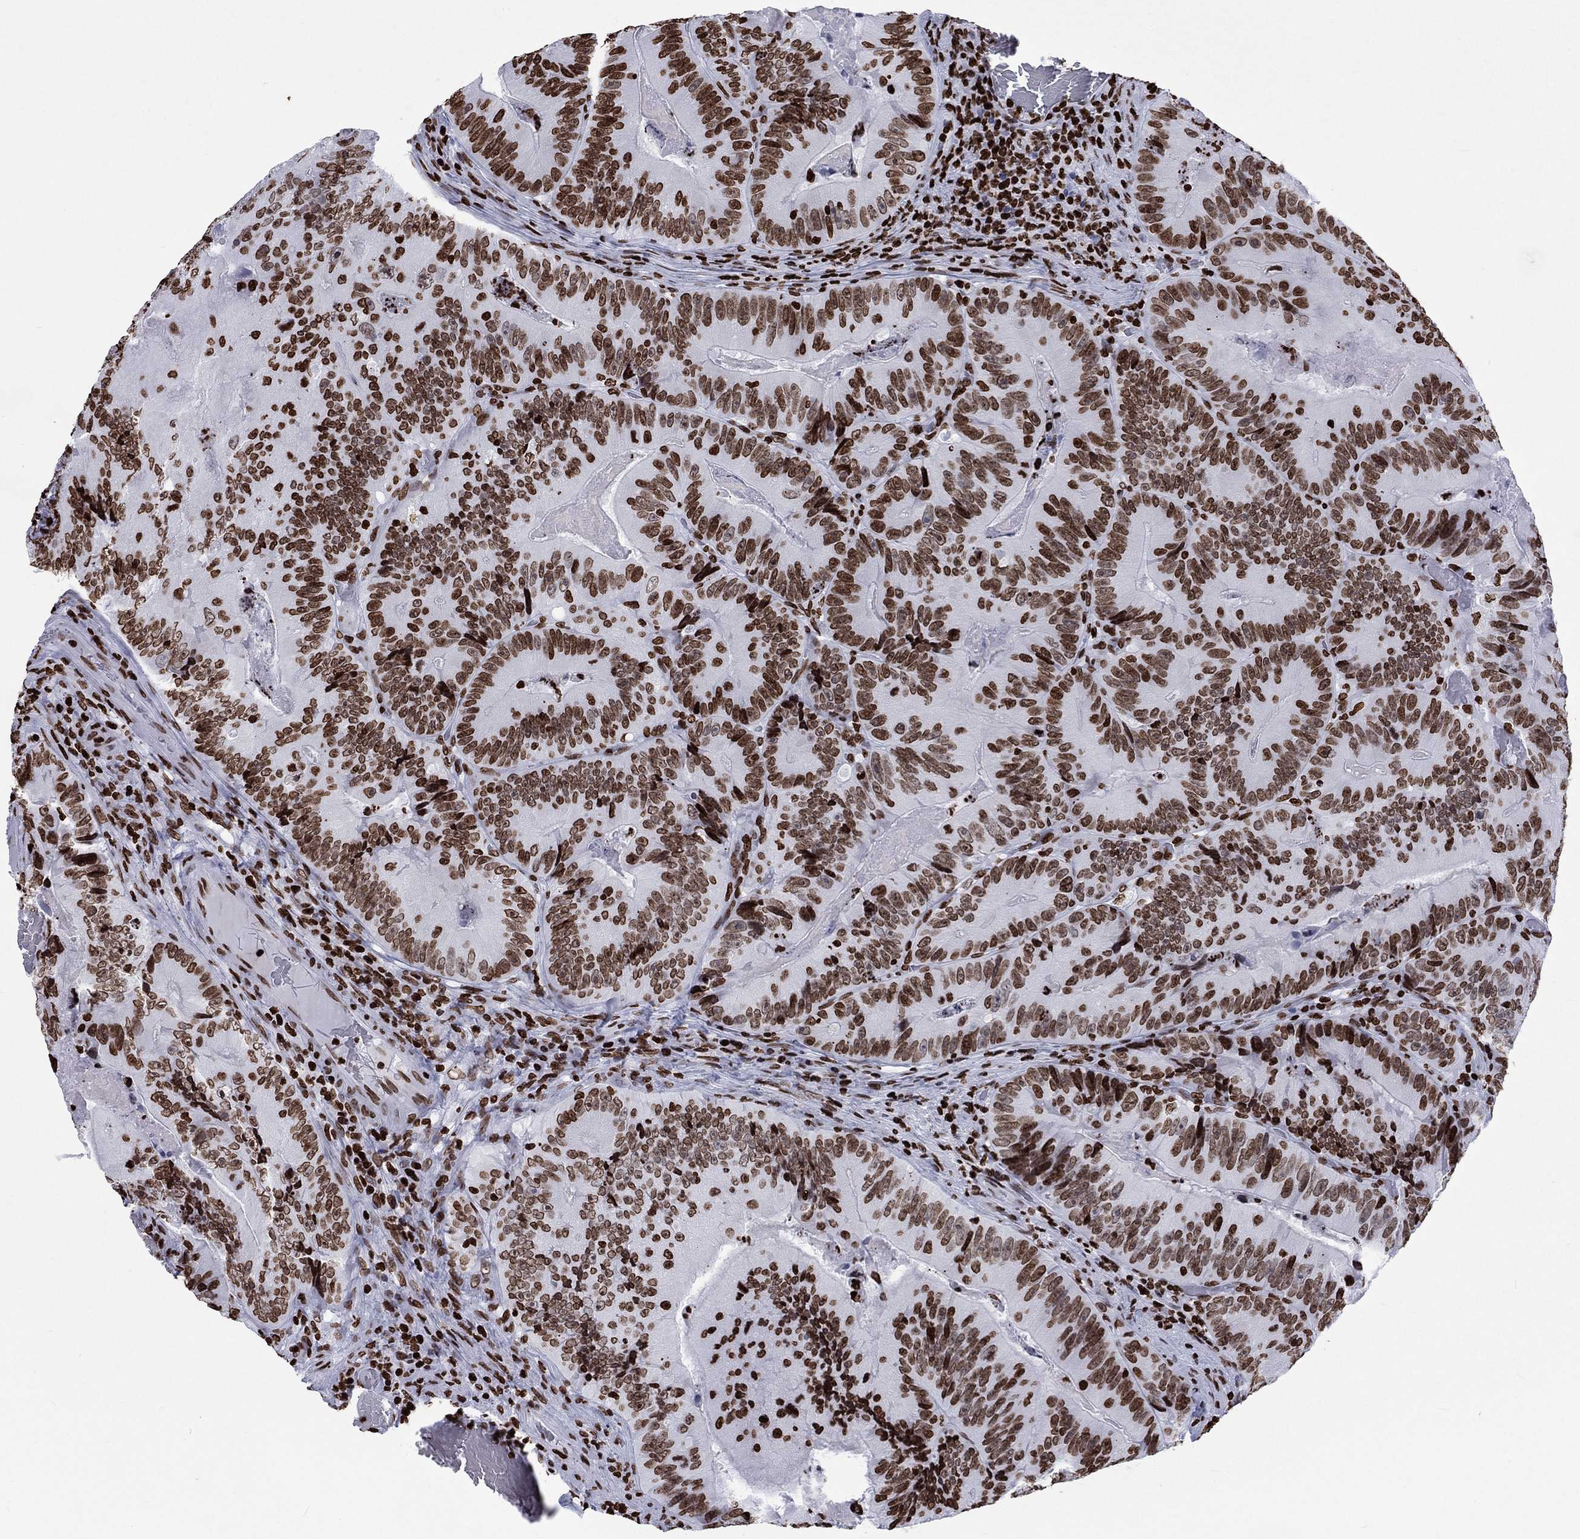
{"staining": {"intensity": "moderate", "quantity": ">75%", "location": "nuclear"}, "tissue": "colorectal cancer", "cell_type": "Tumor cells", "image_type": "cancer", "snomed": [{"axis": "morphology", "description": "Adenocarcinoma, NOS"}, {"axis": "topography", "description": "Colon"}], "caption": "Colorectal adenocarcinoma tissue exhibits moderate nuclear expression in about >75% of tumor cells, visualized by immunohistochemistry. The protein of interest is shown in brown color, while the nuclei are stained blue.", "gene": "H1-5", "patient": {"sex": "female", "age": 86}}